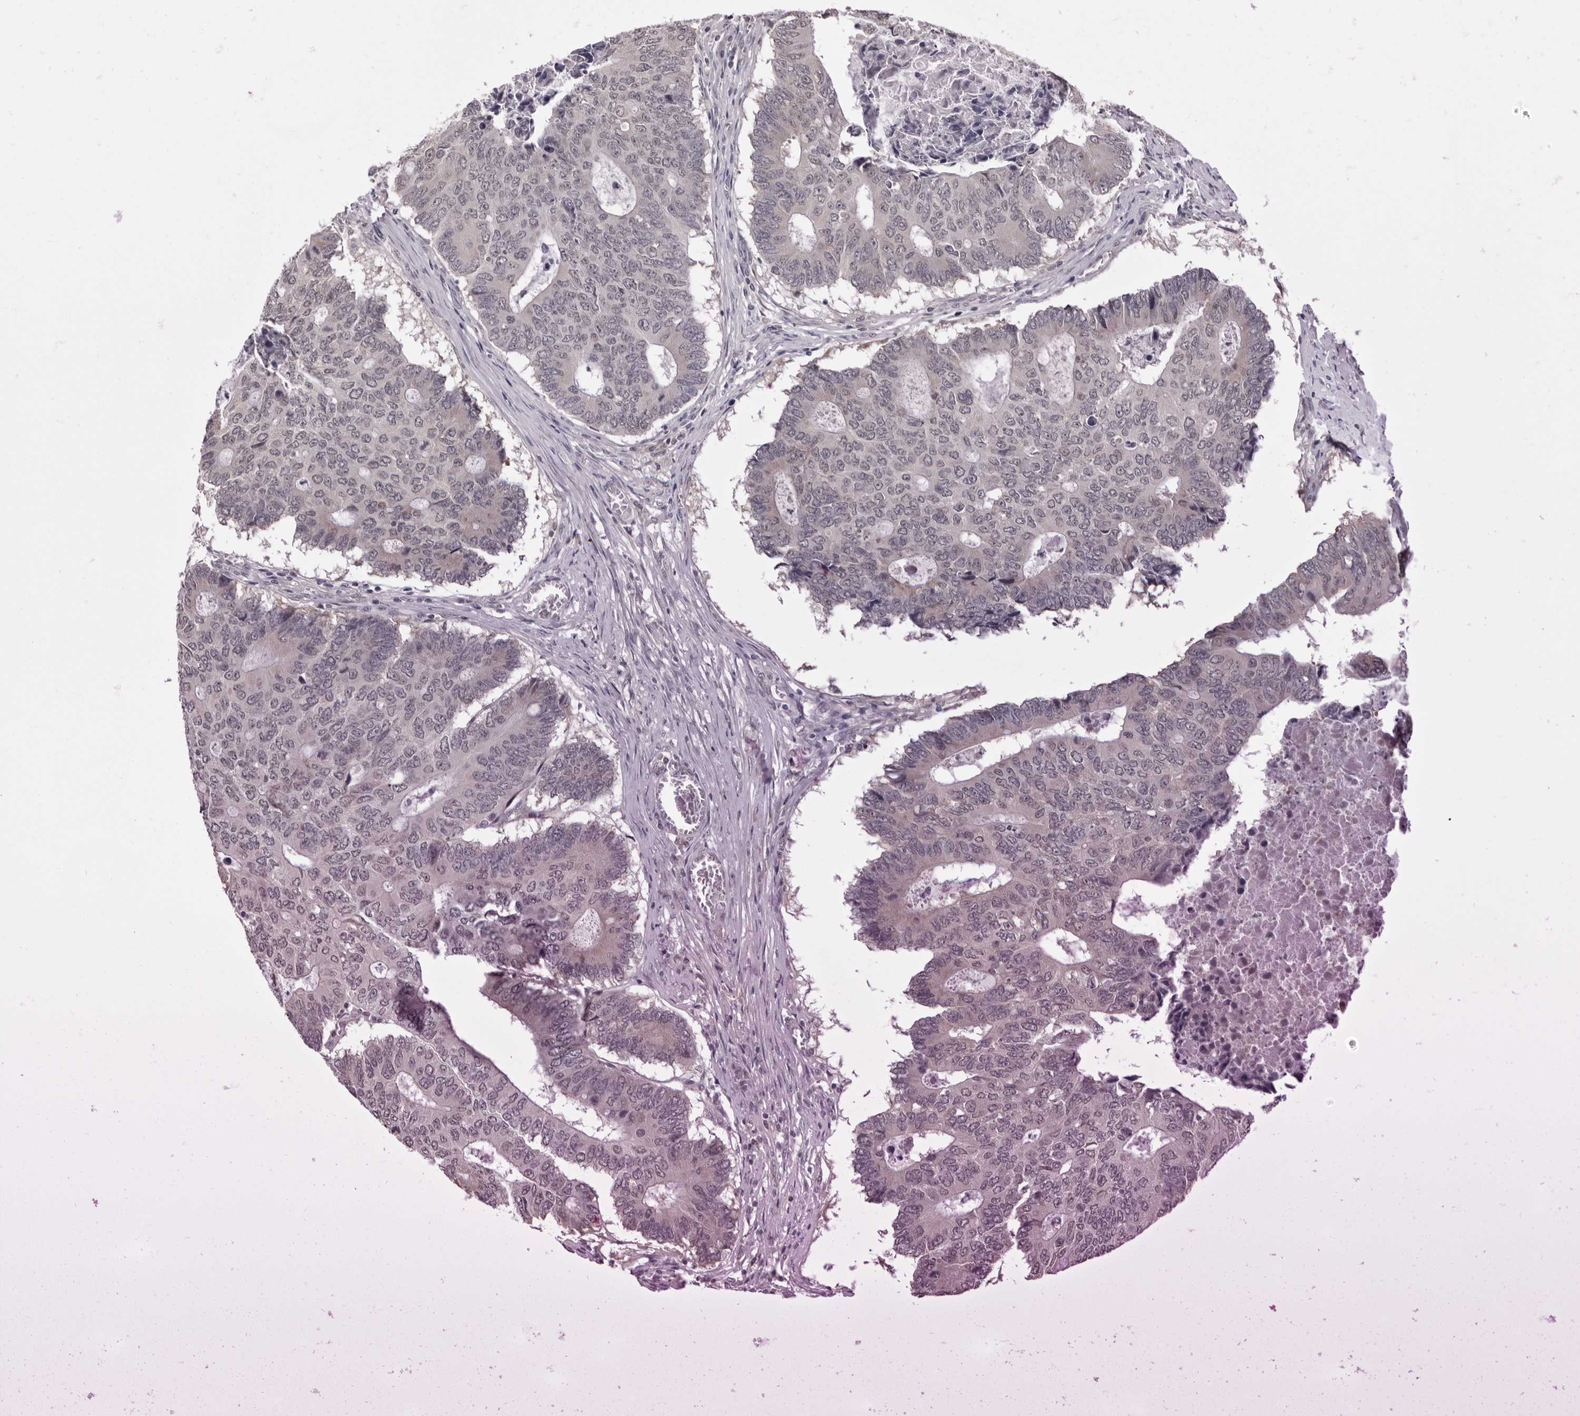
{"staining": {"intensity": "negative", "quantity": "none", "location": "none"}, "tissue": "colorectal cancer", "cell_type": "Tumor cells", "image_type": "cancer", "snomed": [{"axis": "morphology", "description": "Adenocarcinoma, NOS"}, {"axis": "topography", "description": "Colon"}], "caption": "Immunohistochemistry photomicrograph of neoplastic tissue: adenocarcinoma (colorectal) stained with DAB exhibits no significant protein positivity in tumor cells.", "gene": "PRUNE1", "patient": {"sex": "male", "age": 87}}